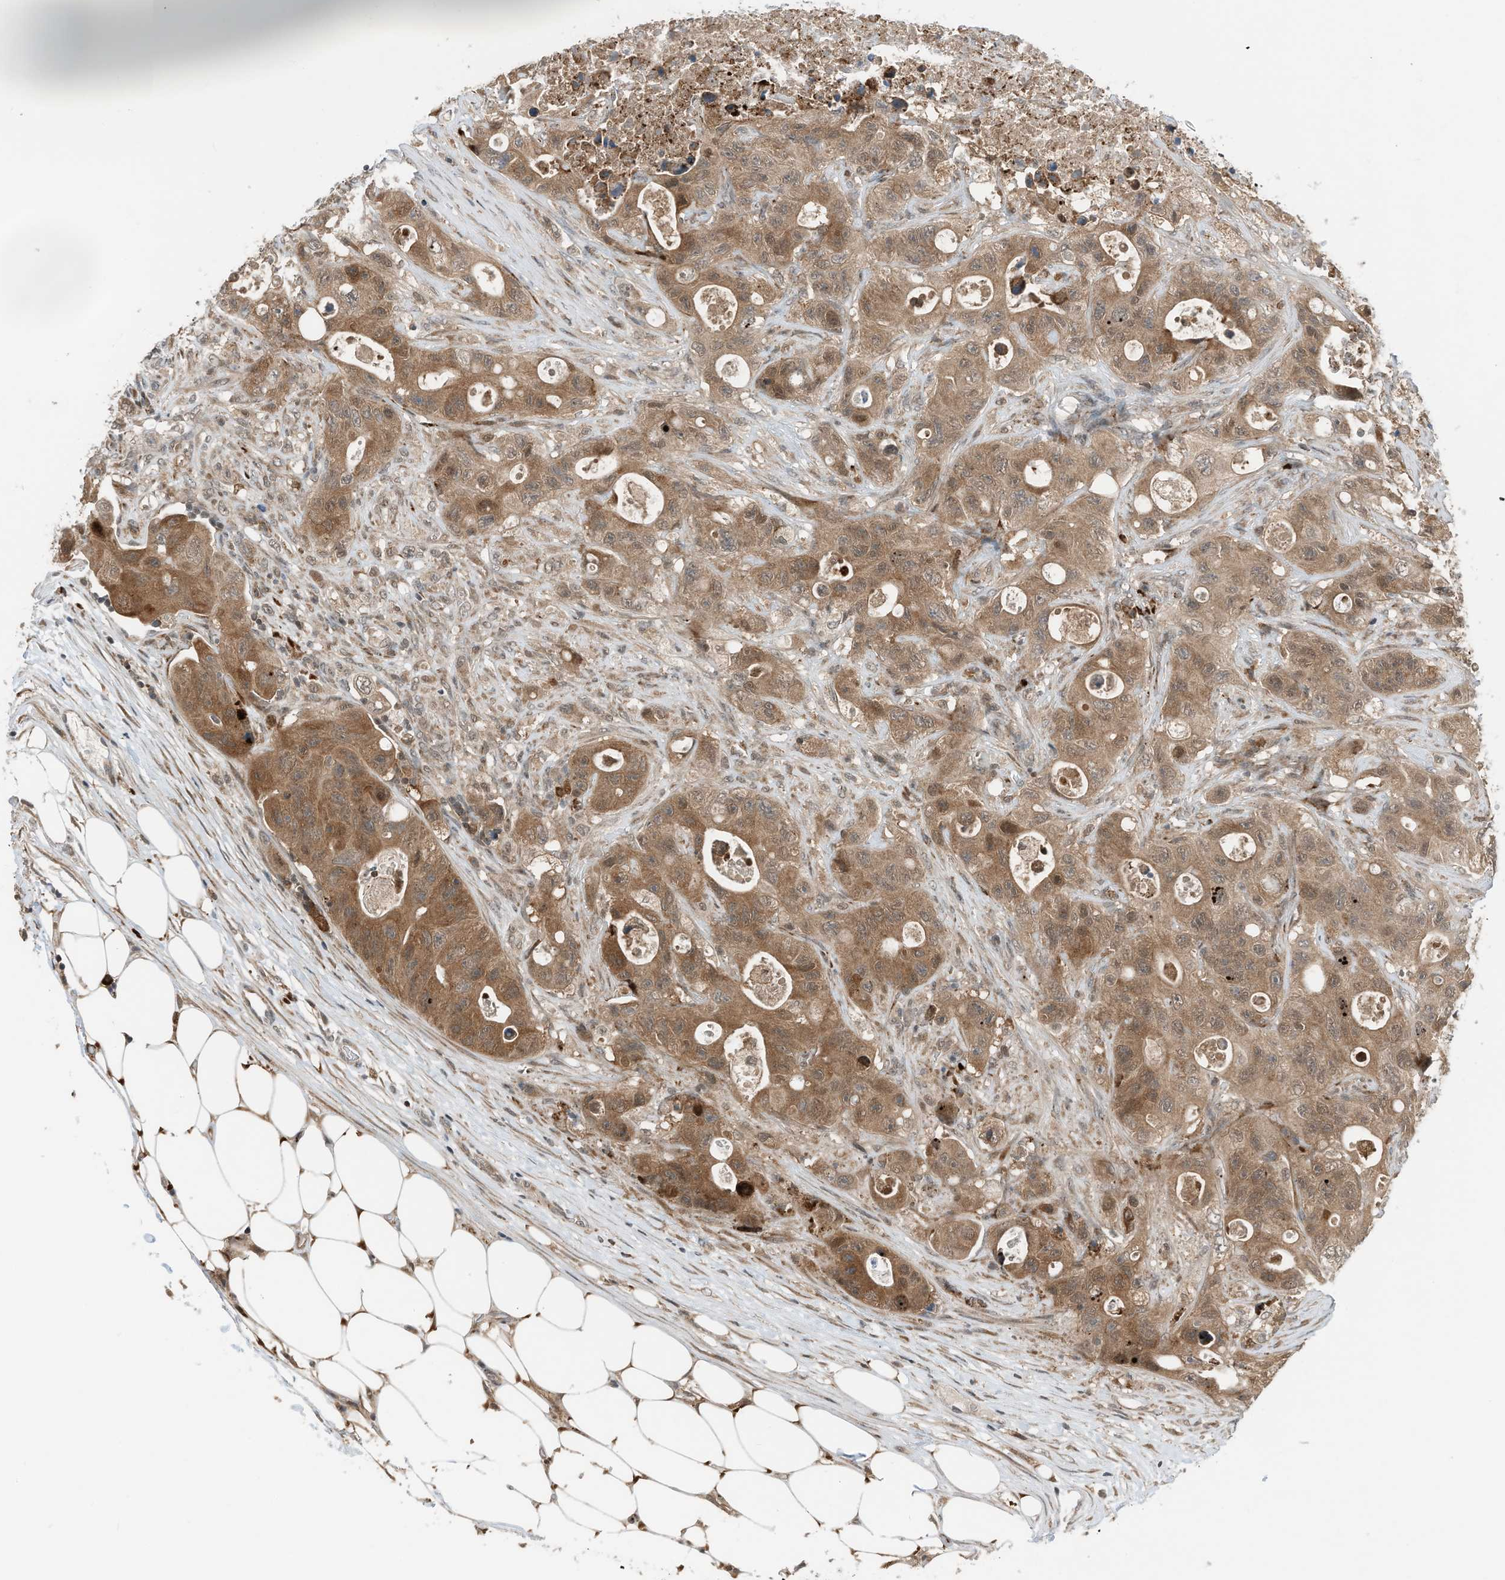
{"staining": {"intensity": "moderate", "quantity": ">75%", "location": "cytoplasmic/membranous"}, "tissue": "colorectal cancer", "cell_type": "Tumor cells", "image_type": "cancer", "snomed": [{"axis": "morphology", "description": "Adenocarcinoma, NOS"}, {"axis": "topography", "description": "Colon"}], "caption": "Immunohistochemistry (IHC) image of colorectal adenocarcinoma stained for a protein (brown), which exhibits medium levels of moderate cytoplasmic/membranous expression in approximately >75% of tumor cells.", "gene": "RMND1", "patient": {"sex": "female", "age": 46}}